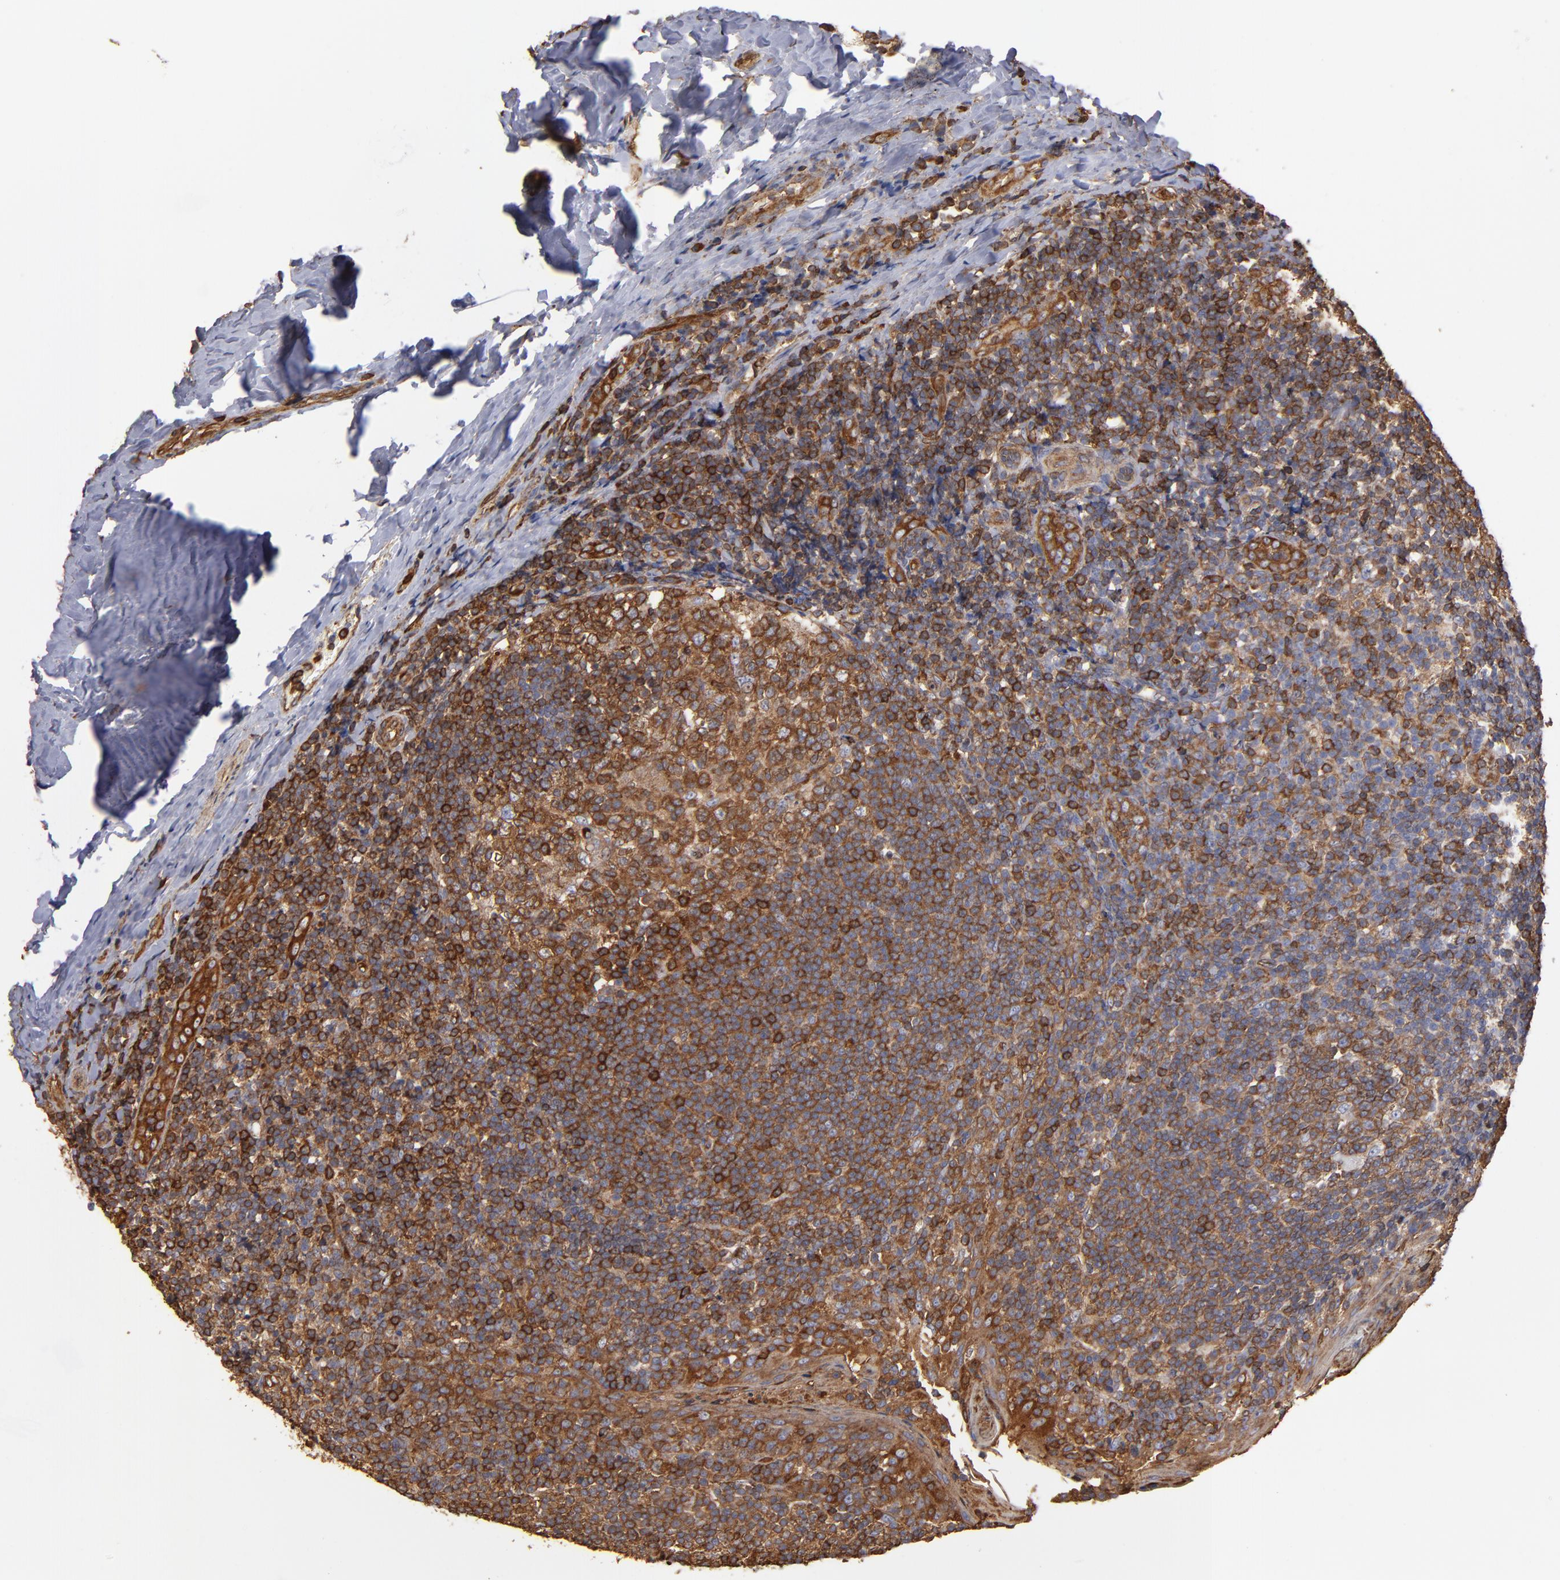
{"staining": {"intensity": "moderate", "quantity": ">75%", "location": "cytoplasmic/membranous"}, "tissue": "tonsil", "cell_type": "Germinal center cells", "image_type": "normal", "snomed": [{"axis": "morphology", "description": "Normal tissue, NOS"}, {"axis": "topography", "description": "Tonsil"}], "caption": "A brown stain highlights moderate cytoplasmic/membranous staining of a protein in germinal center cells of benign tonsil. The protein is shown in brown color, while the nuclei are stained blue.", "gene": "ACTN4", "patient": {"sex": "male", "age": 31}}